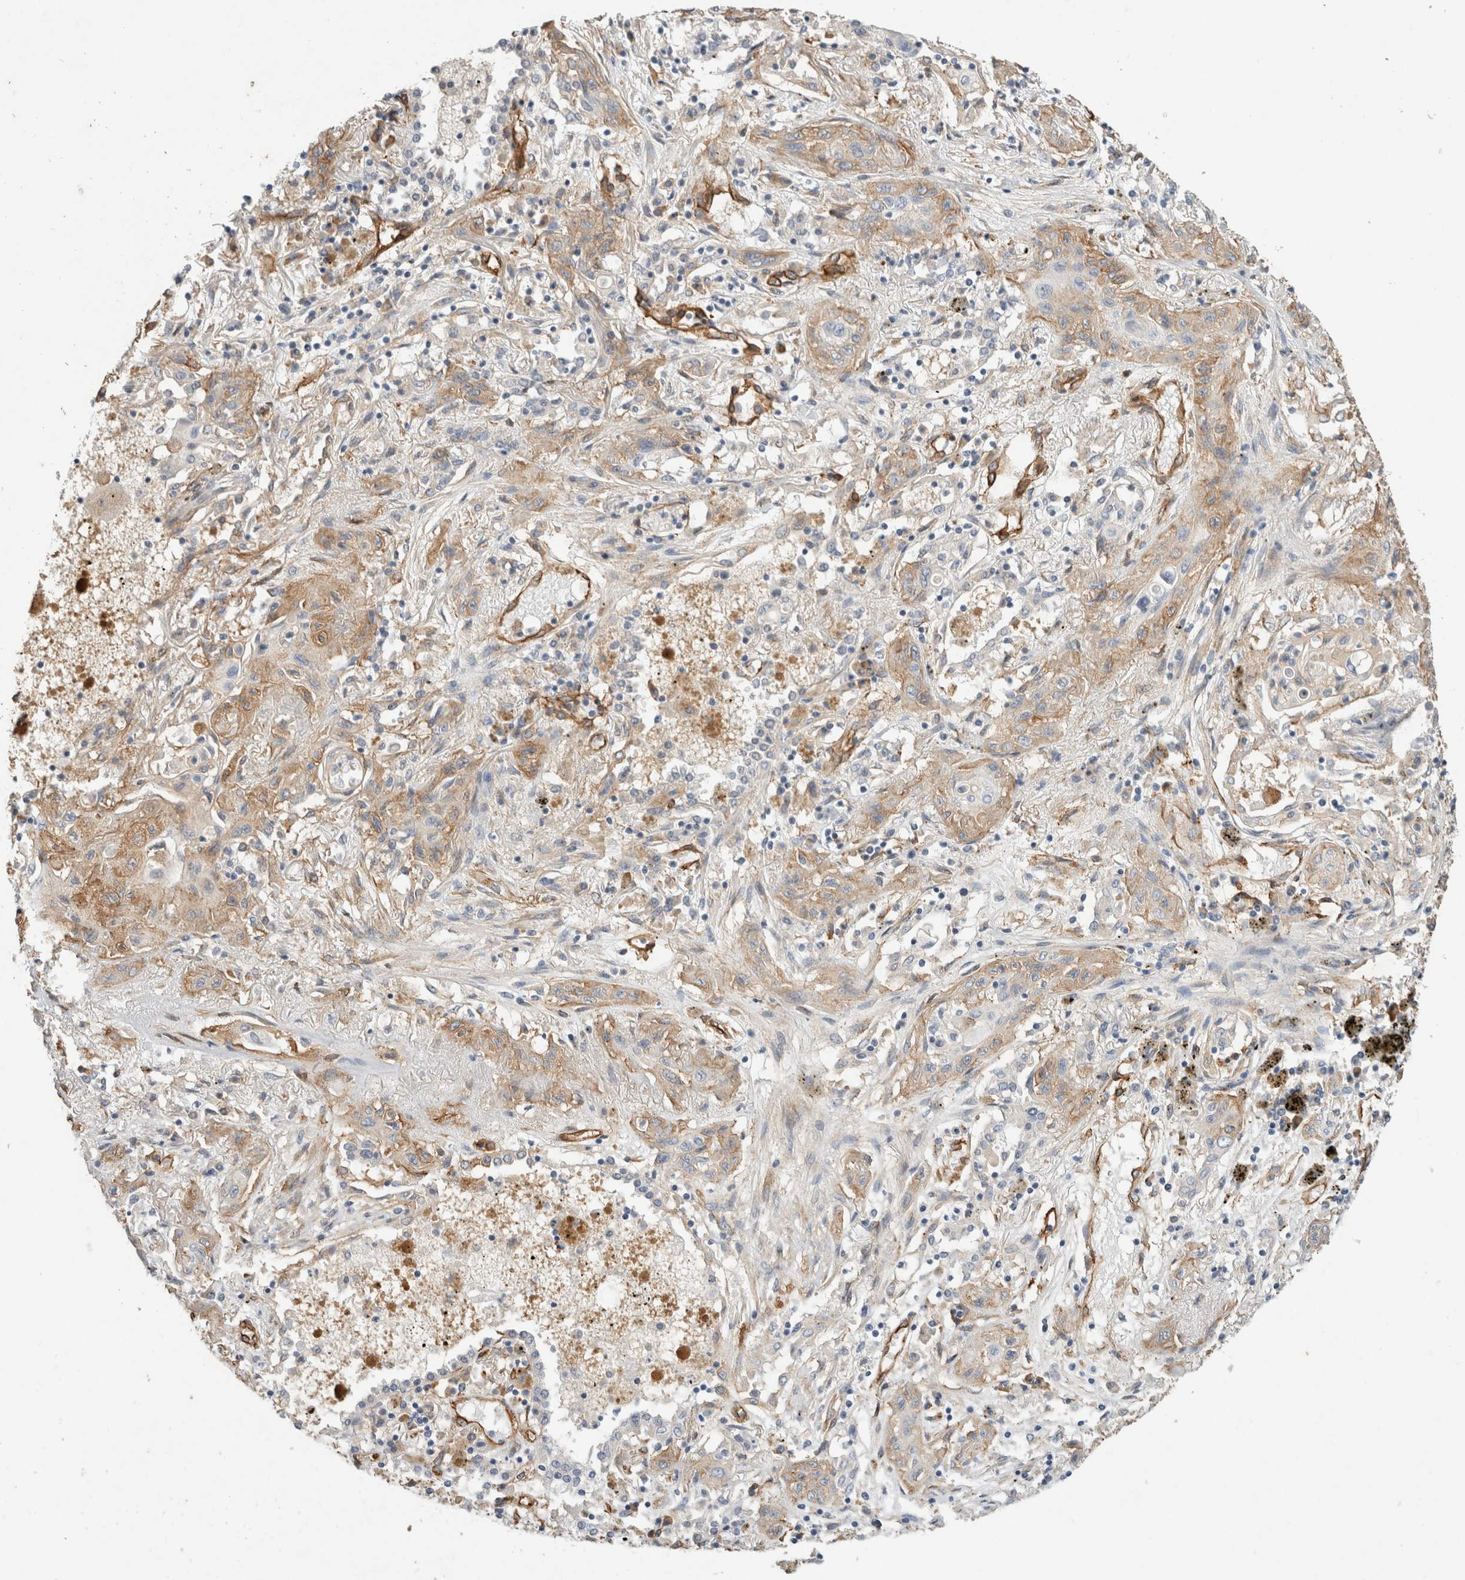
{"staining": {"intensity": "weak", "quantity": ">75%", "location": "cytoplasmic/membranous"}, "tissue": "lung cancer", "cell_type": "Tumor cells", "image_type": "cancer", "snomed": [{"axis": "morphology", "description": "Squamous cell carcinoma, NOS"}, {"axis": "topography", "description": "Lung"}], "caption": "Weak cytoplasmic/membranous protein staining is present in approximately >75% of tumor cells in lung cancer.", "gene": "JMJD4", "patient": {"sex": "female", "age": 47}}